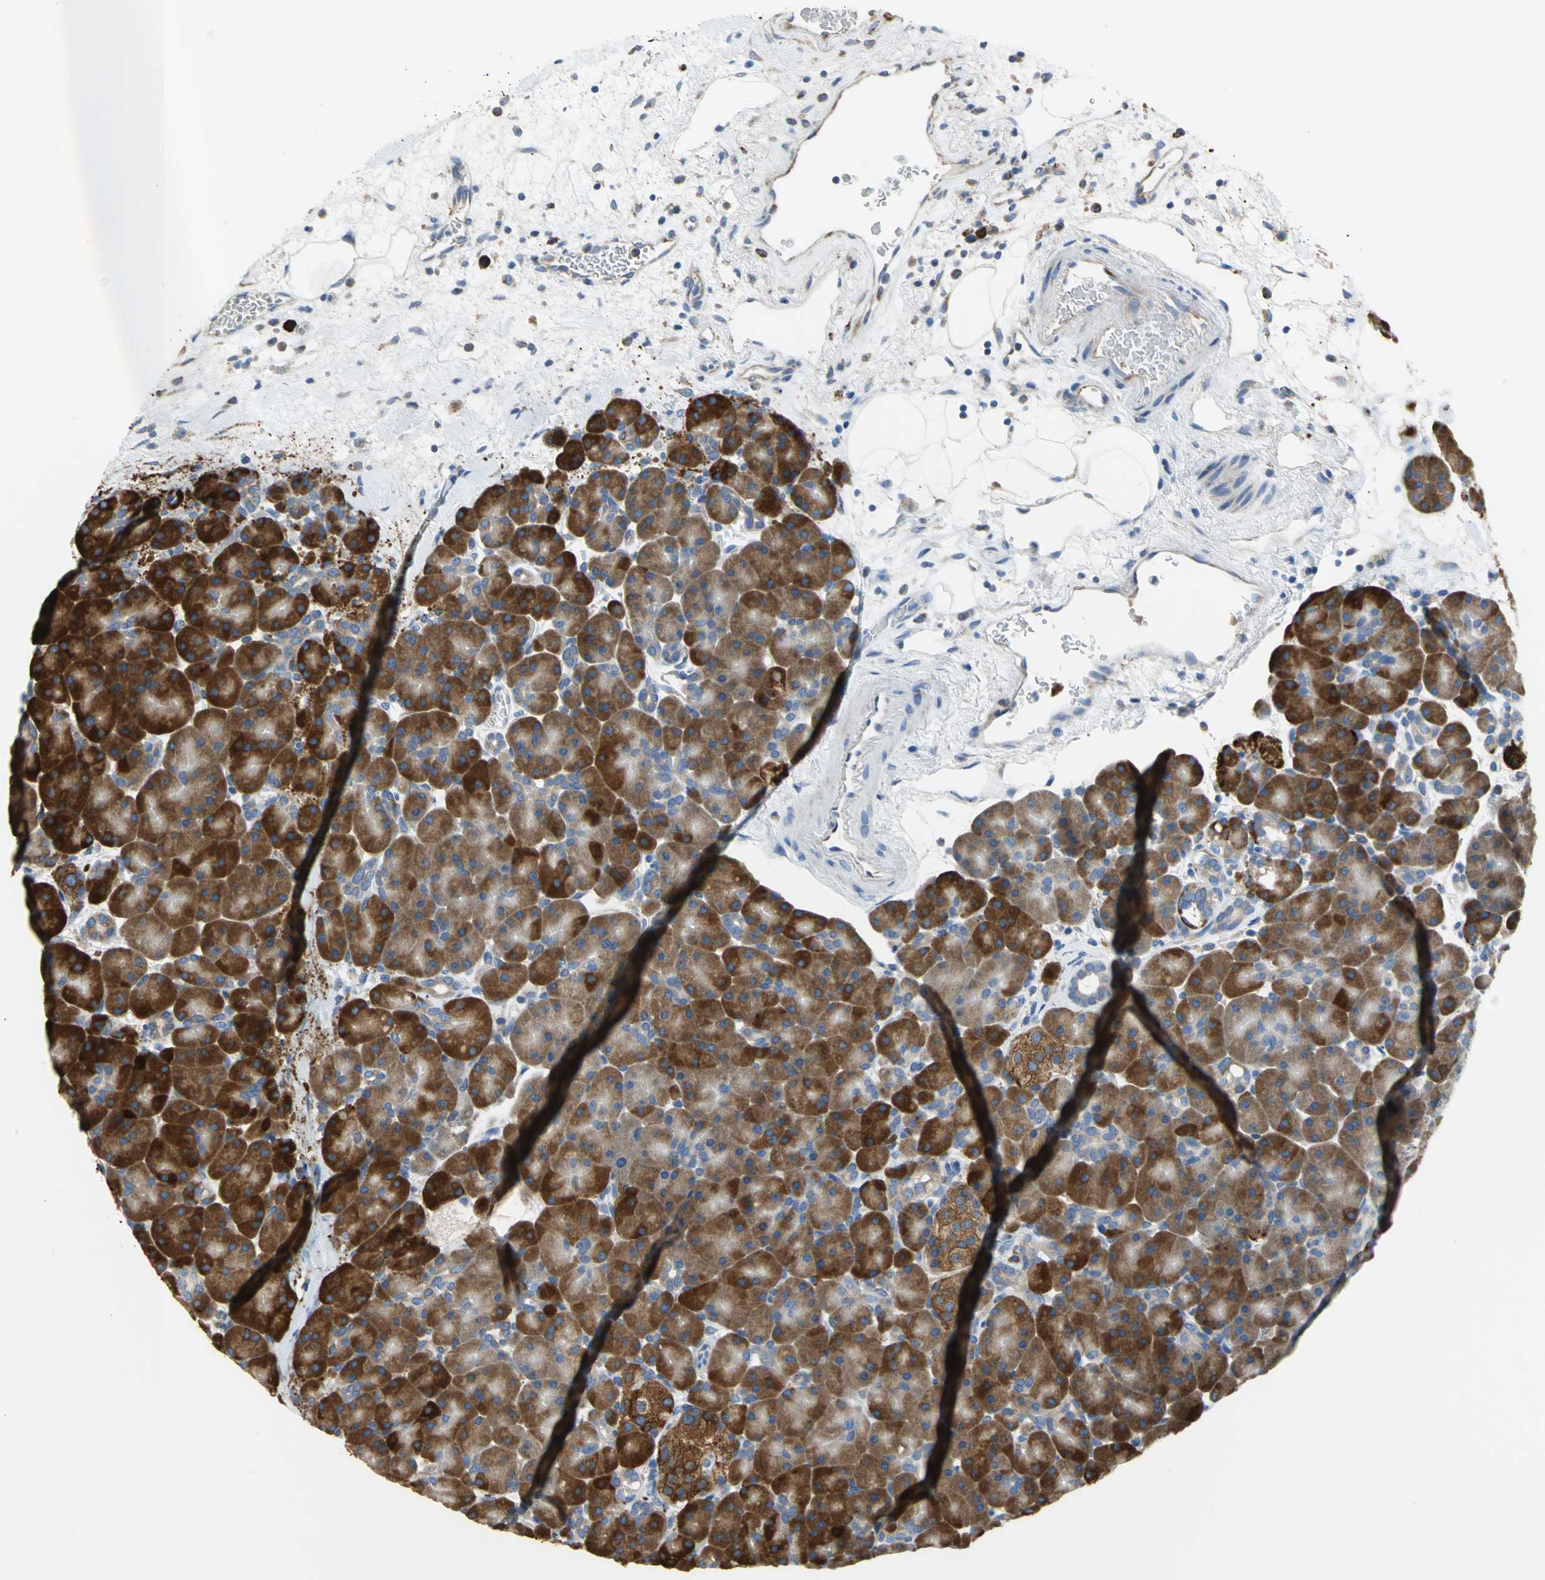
{"staining": {"intensity": "strong", "quantity": ">75%", "location": "cytoplasmic/membranous"}, "tissue": "pancreas", "cell_type": "Exocrine glandular cells", "image_type": "normal", "snomed": [{"axis": "morphology", "description": "Normal tissue, NOS"}, {"axis": "topography", "description": "Pancreas"}], "caption": "A photomicrograph of human pancreas stained for a protein exhibits strong cytoplasmic/membranous brown staining in exocrine glandular cells. The protein of interest is shown in brown color, while the nuclei are stained blue.", "gene": "TULP4", "patient": {"sex": "male", "age": 66}}